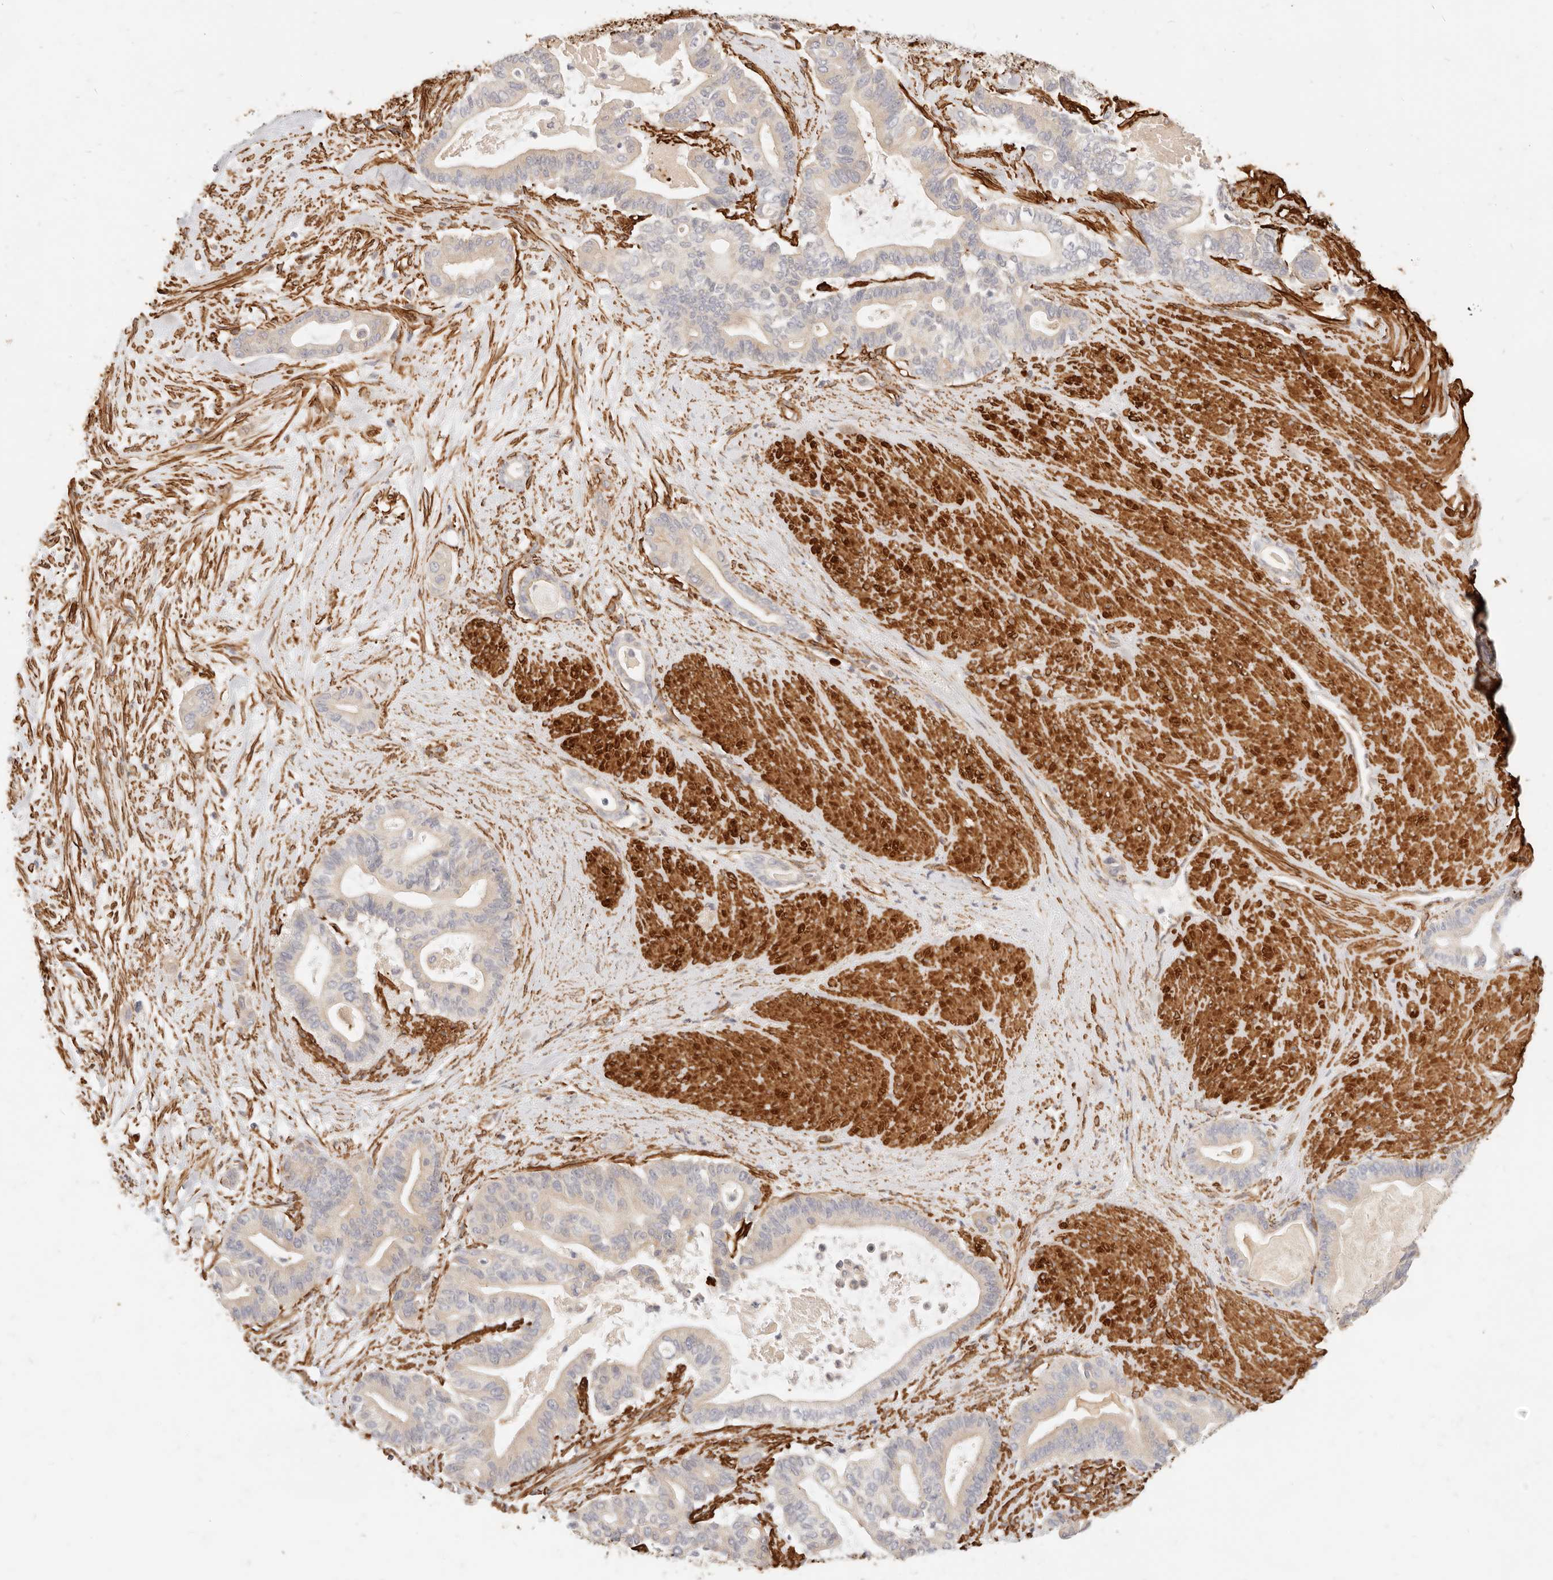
{"staining": {"intensity": "negative", "quantity": "none", "location": "none"}, "tissue": "pancreatic cancer", "cell_type": "Tumor cells", "image_type": "cancer", "snomed": [{"axis": "morphology", "description": "Adenocarcinoma, NOS"}, {"axis": "topography", "description": "Pancreas"}], "caption": "Immunohistochemistry (IHC) of human pancreatic adenocarcinoma exhibits no expression in tumor cells. The staining is performed using DAB (3,3'-diaminobenzidine) brown chromogen with nuclei counter-stained in using hematoxylin.", "gene": "TMTC2", "patient": {"sex": "male", "age": 63}}